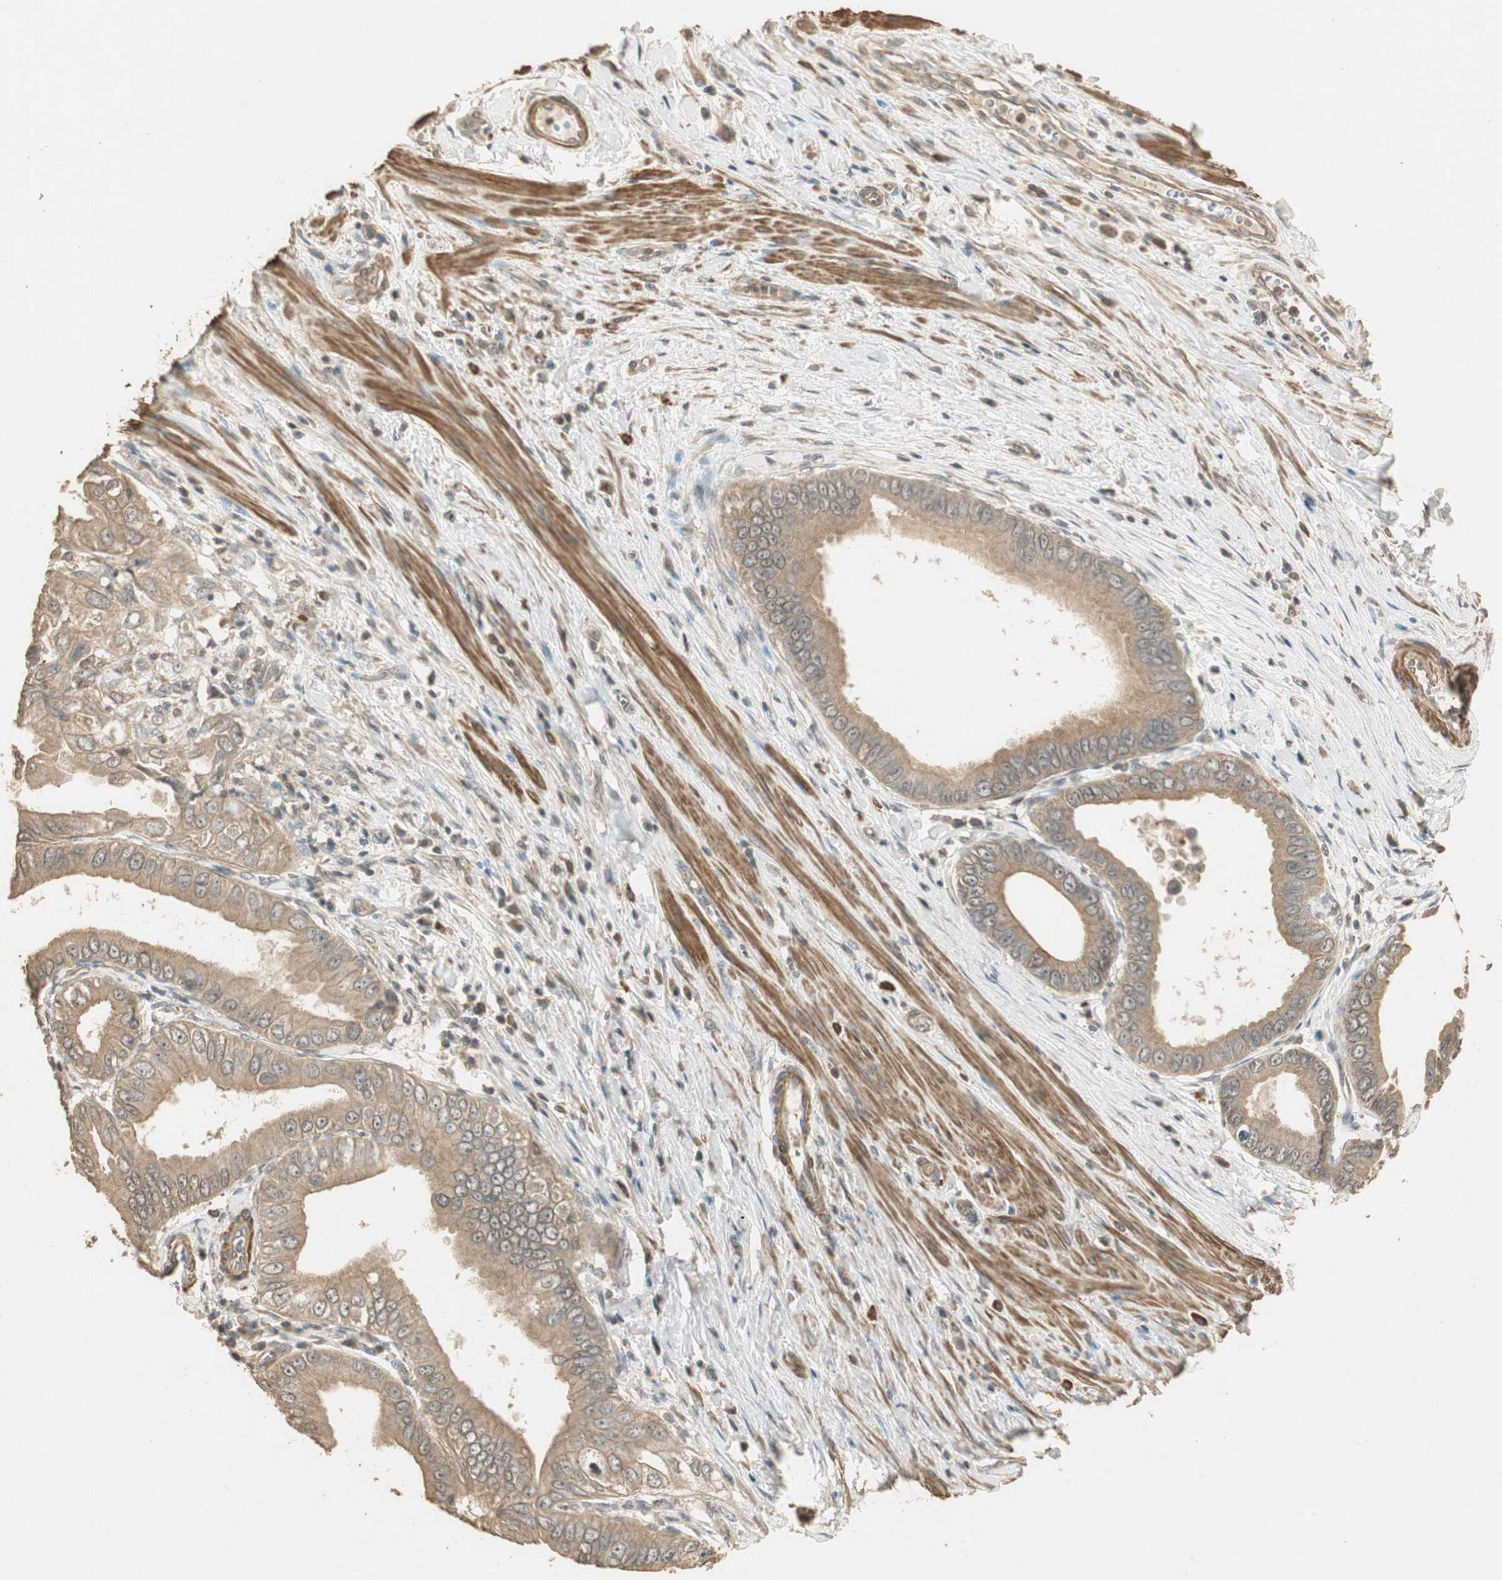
{"staining": {"intensity": "moderate", "quantity": "25%-75%", "location": "cytoplasmic/membranous"}, "tissue": "pancreatic cancer", "cell_type": "Tumor cells", "image_type": "cancer", "snomed": [{"axis": "morphology", "description": "Normal tissue, NOS"}, {"axis": "topography", "description": "Lymph node"}], "caption": "Protein expression analysis of human pancreatic cancer reveals moderate cytoplasmic/membranous expression in about 25%-75% of tumor cells.", "gene": "USP2", "patient": {"sex": "male", "age": 50}}